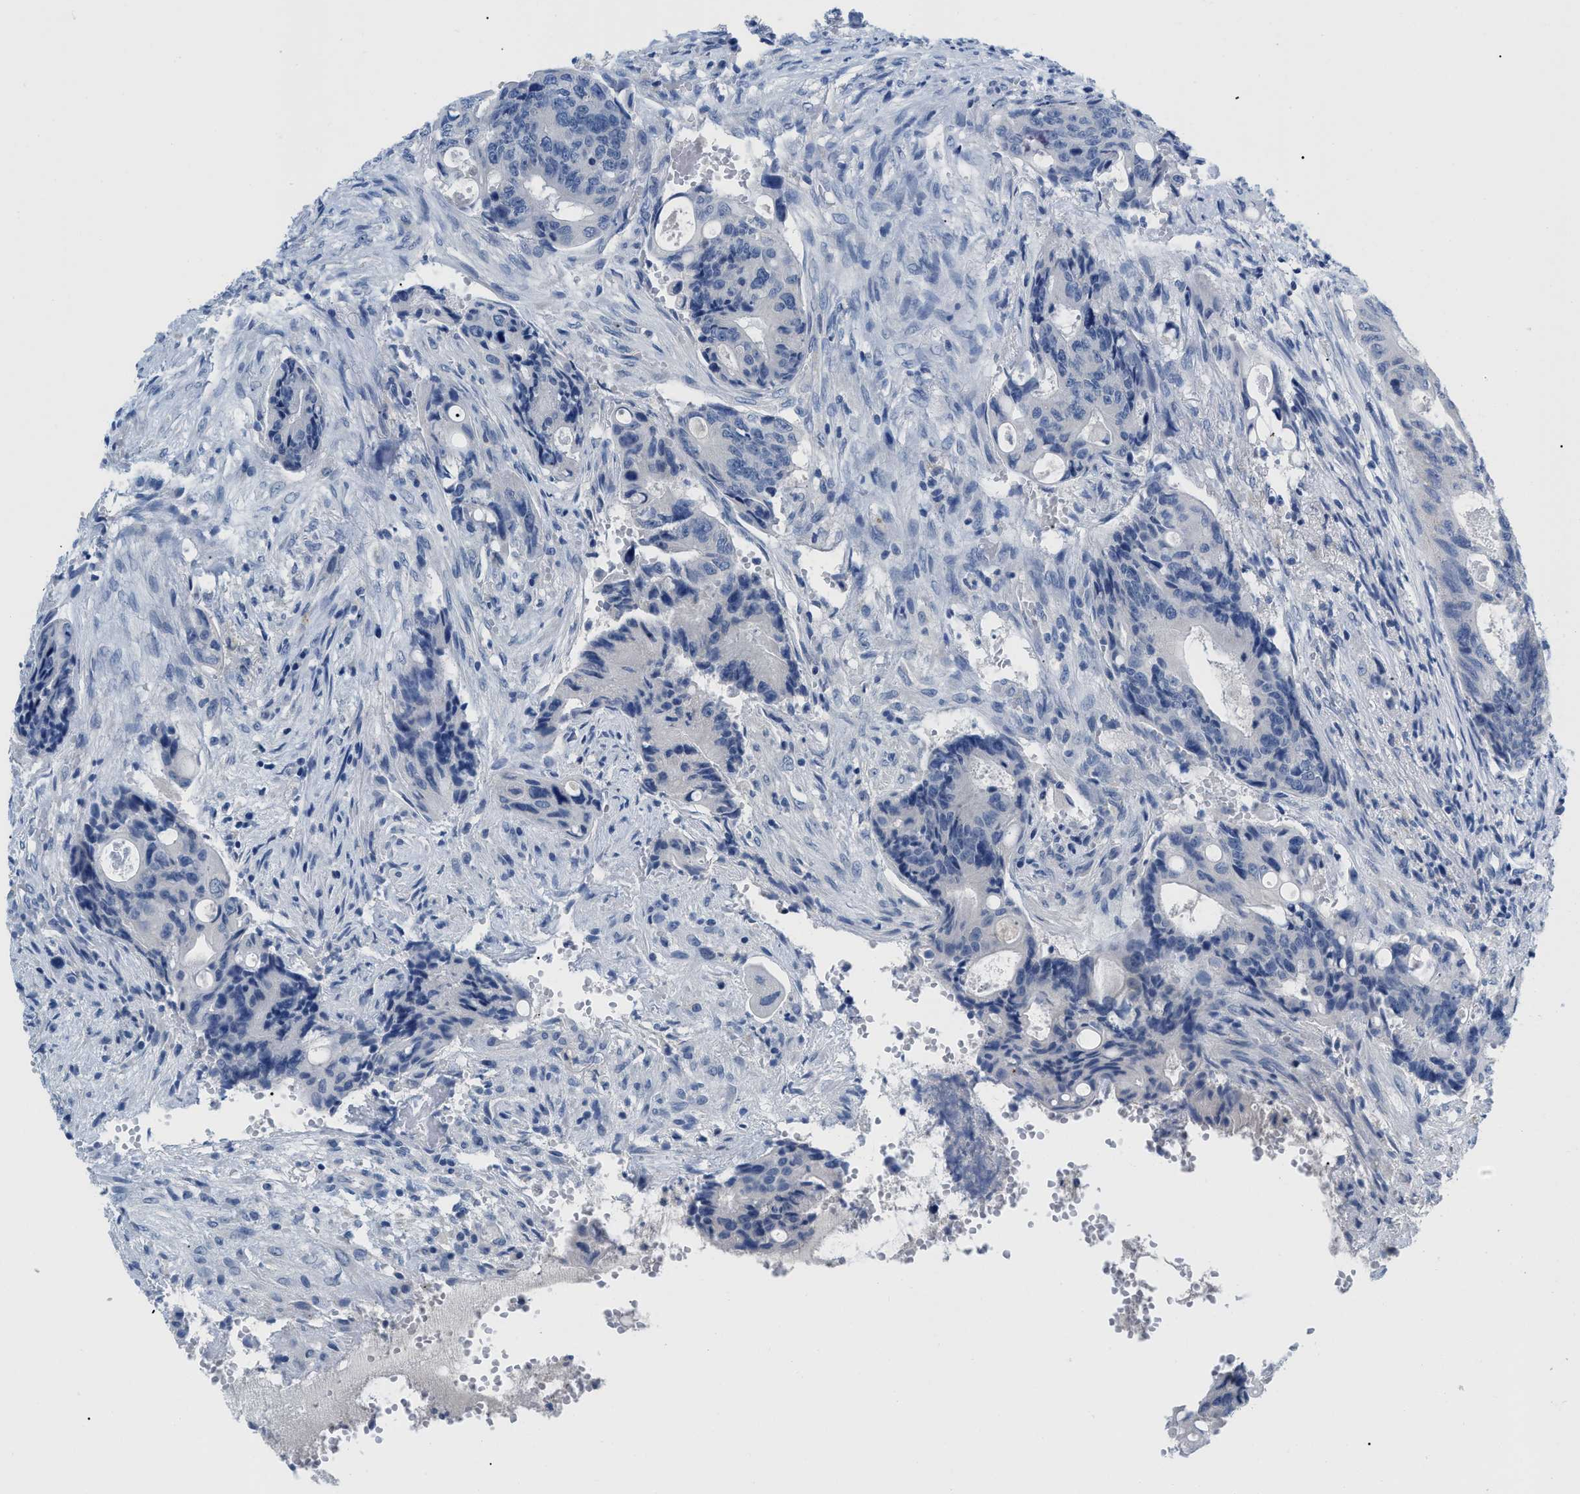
{"staining": {"intensity": "negative", "quantity": "none", "location": "none"}, "tissue": "colorectal cancer", "cell_type": "Tumor cells", "image_type": "cancer", "snomed": [{"axis": "morphology", "description": "Adenocarcinoma, NOS"}, {"axis": "topography", "description": "Colon"}], "caption": "Tumor cells show no significant protein positivity in adenocarcinoma (colorectal).", "gene": "PYY", "patient": {"sex": "female", "age": 57}}